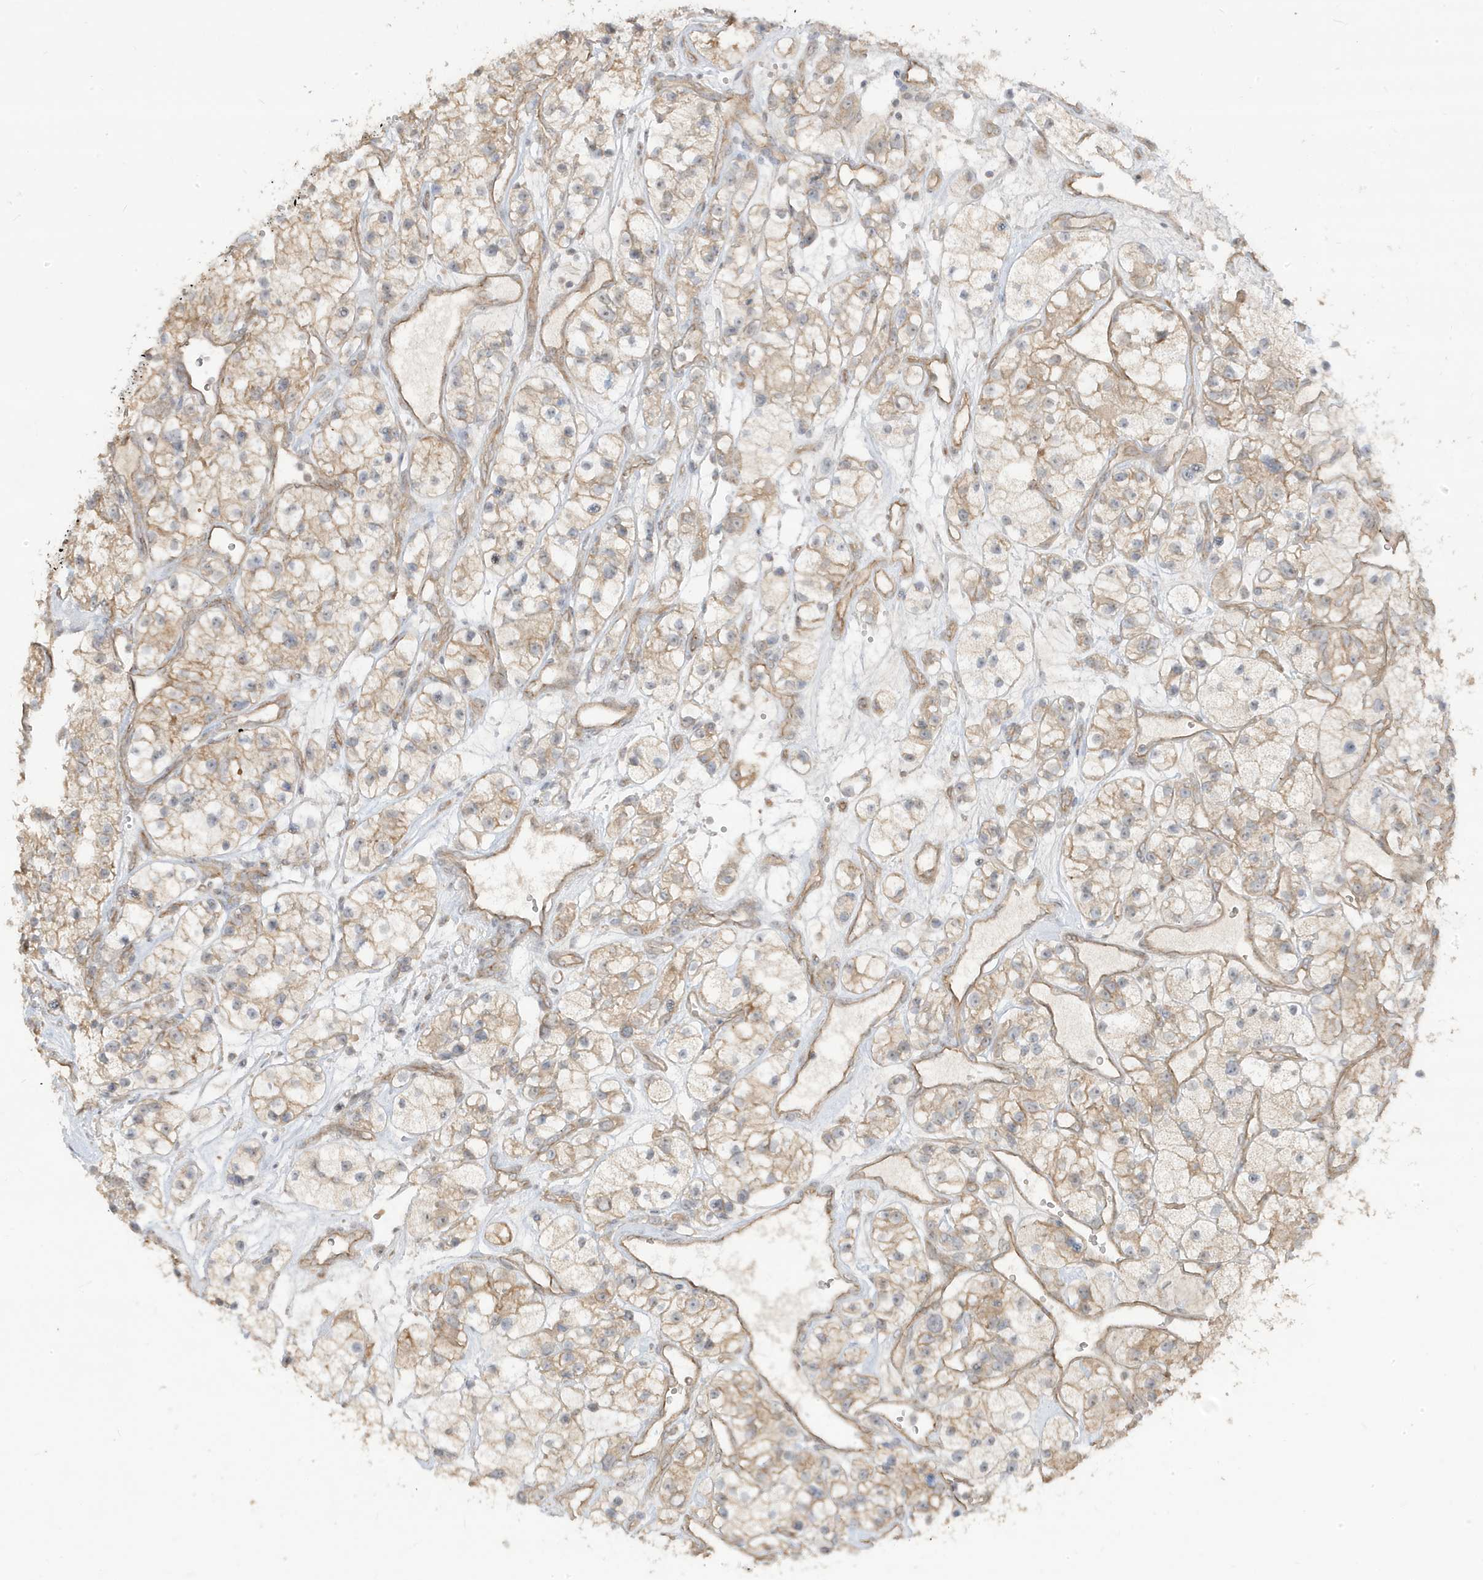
{"staining": {"intensity": "weak", "quantity": ">75%", "location": "cytoplasmic/membranous"}, "tissue": "renal cancer", "cell_type": "Tumor cells", "image_type": "cancer", "snomed": [{"axis": "morphology", "description": "Adenocarcinoma, NOS"}, {"axis": "topography", "description": "Kidney"}], "caption": "A micrograph of renal cancer stained for a protein demonstrates weak cytoplasmic/membranous brown staining in tumor cells.", "gene": "DNAJC12", "patient": {"sex": "female", "age": 57}}